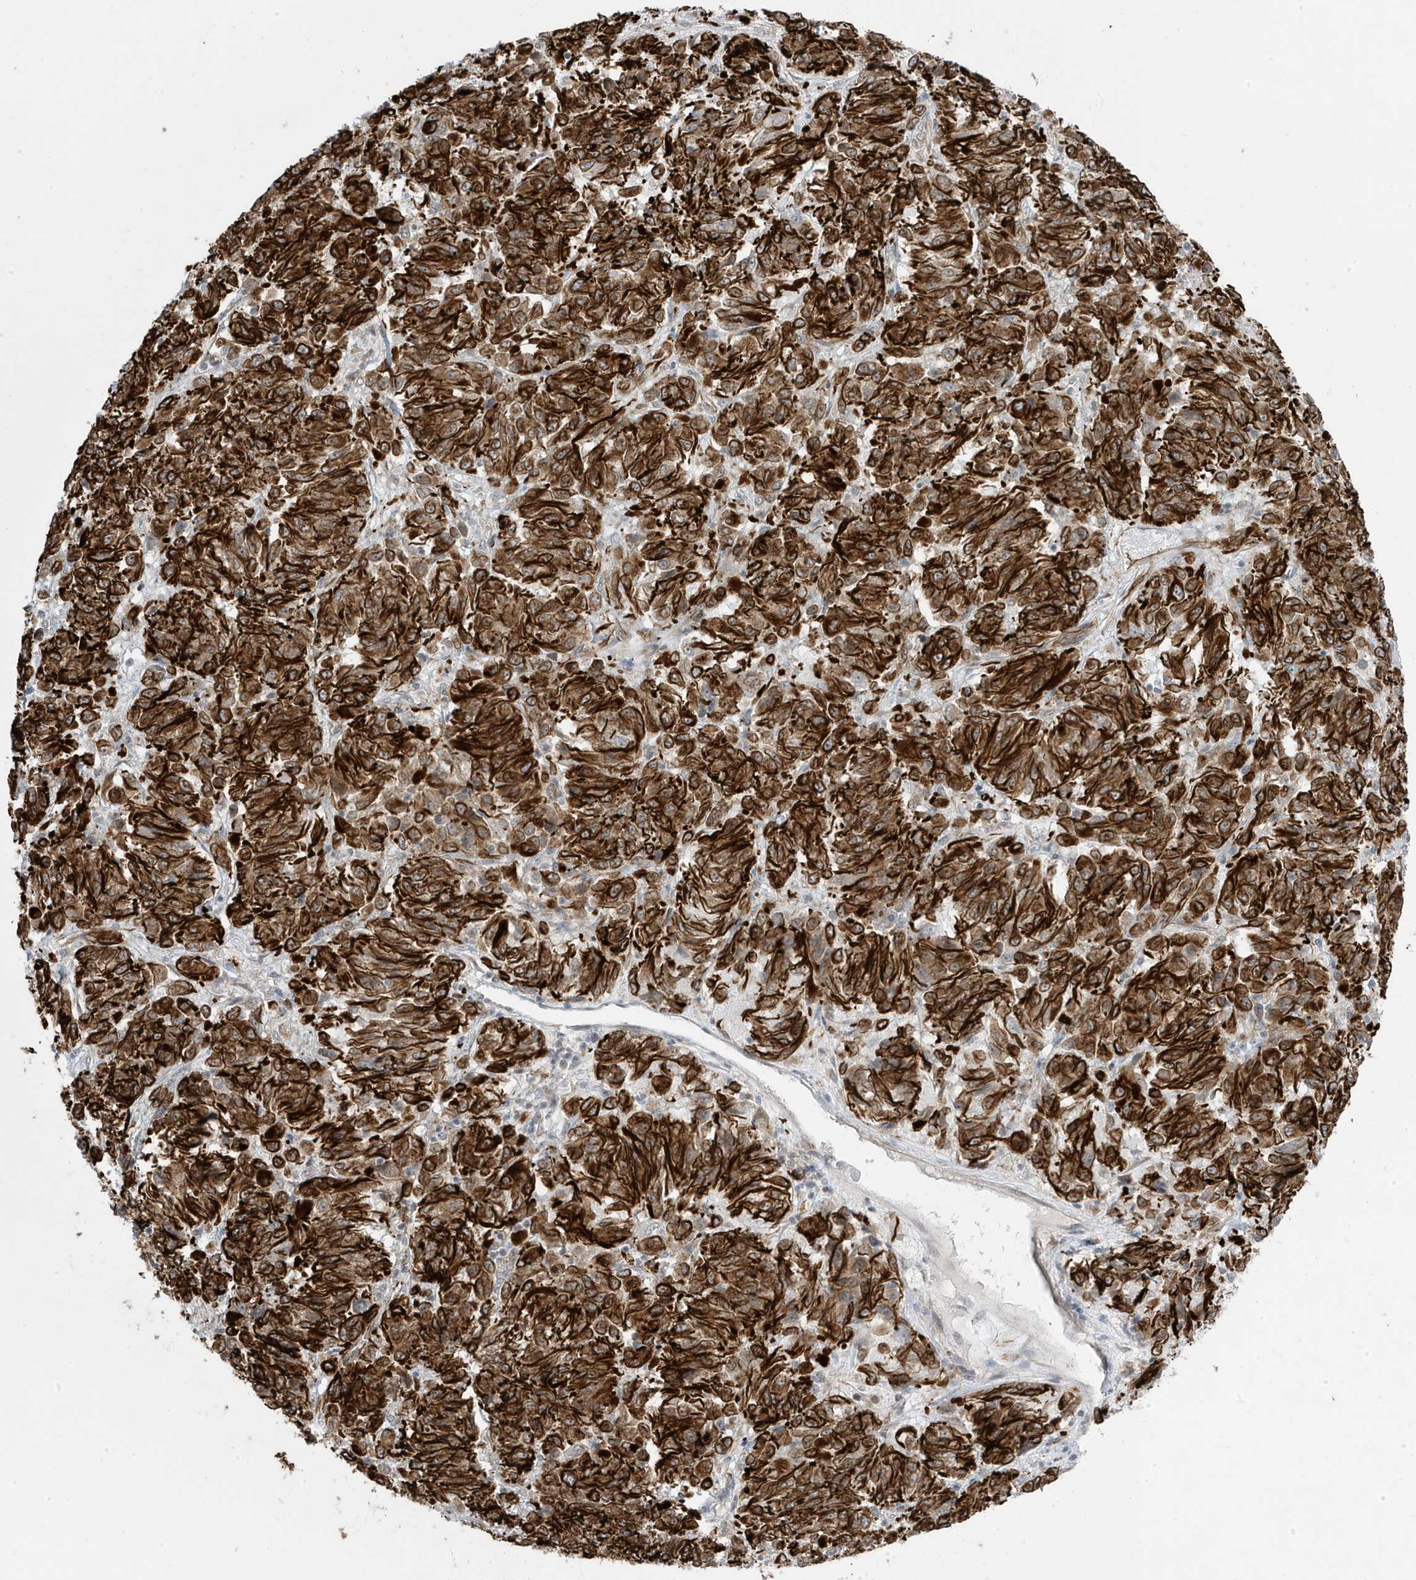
{"staining": {"intensity": "strong", "quantity": ">75%", "location": "cytoplasmic/membranous"}, "tissue": "melanoma", "cell_type": "Tumor cells", "image_type": "cancer", "snomed": [{"axis": "morphology", "description": "Malignant melanoma, Metastatic site"}, {"axis": "topography", "description": "Lung"}], "caption": "Immunohistochemical staining of melanoma displays strong cytoplasmic/membranous protein positivity in approximately >75% of tumor cells. (IHC, brightfield microscopy, high magnification).", "gene": "ADAMTSL3", "patient": {"sex": "male", "age": 64}}